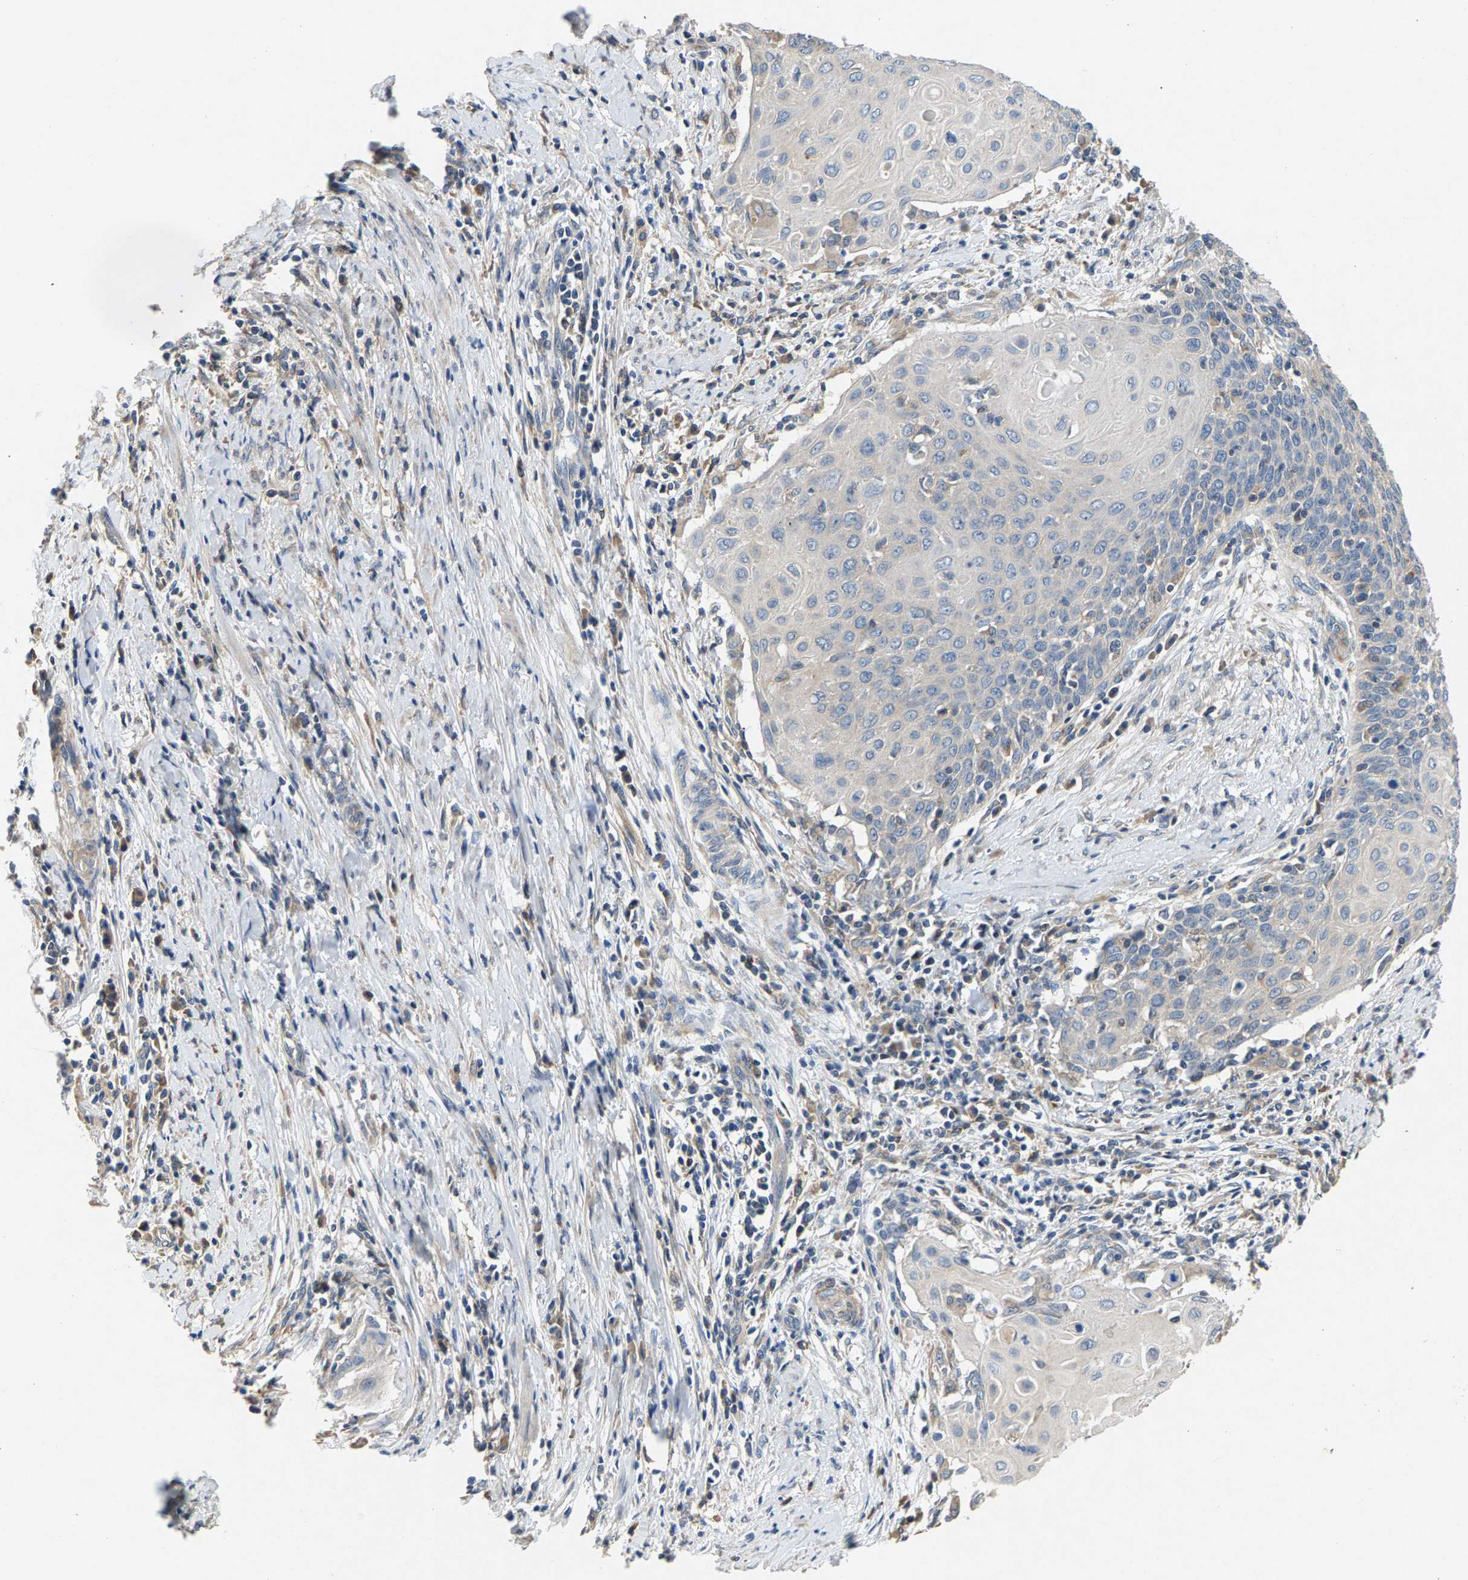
{"staining": {"intensity": "negative", "quantity": "none", "location": "none"}, "tissue": "cervical cancer", "cell_type": "Tumor cells", "image_type": "cancer", "snomed": [{"axis": "morphology", "description": "Squamous cell carcinoma, NOS"}, {"axis": "topography", "description": "Cervix"}], "caption": "There is no significant staining in tumor cells of cervical cancer.", "gene": "NT5C", "patient": {"sex": "female", "age": 39}}